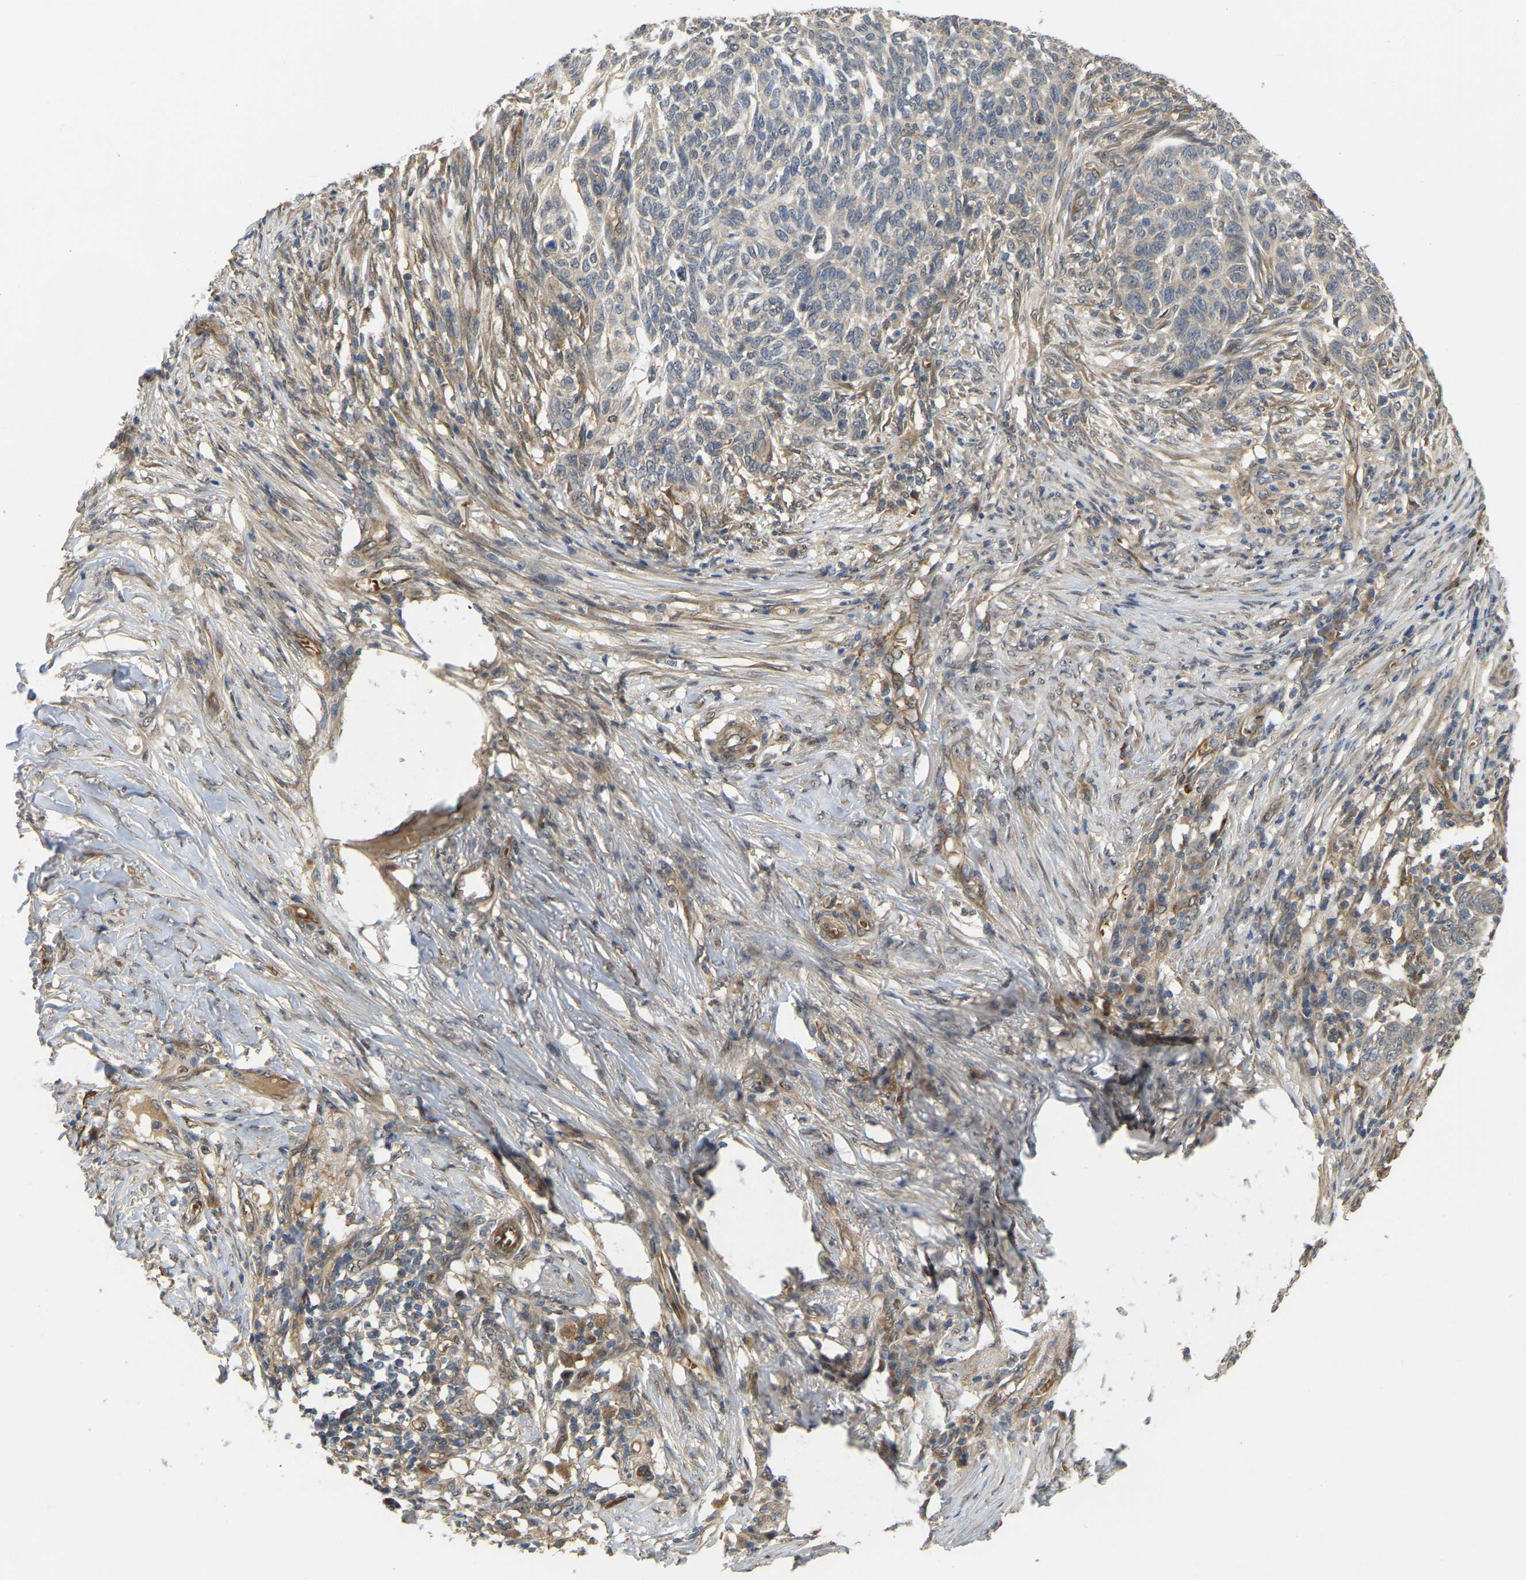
{"staining": {"intensity": "negative", "quantity": "none", "location": "none"}, "tissue": "skin cancer", "cell_type": "Tumor cells", "image_type": "cancer", "snomed": [{"axis": "morphology", "description": "Basal cell carcinoma"}, {"axis": "topography", "description": "Skin"}], "caption": "The micrograph exhibits no staining of tumor cells in skin basal cell carcinoma.", "gene": "LIMK2", "patient": {"sex": "male", "age": 85}}